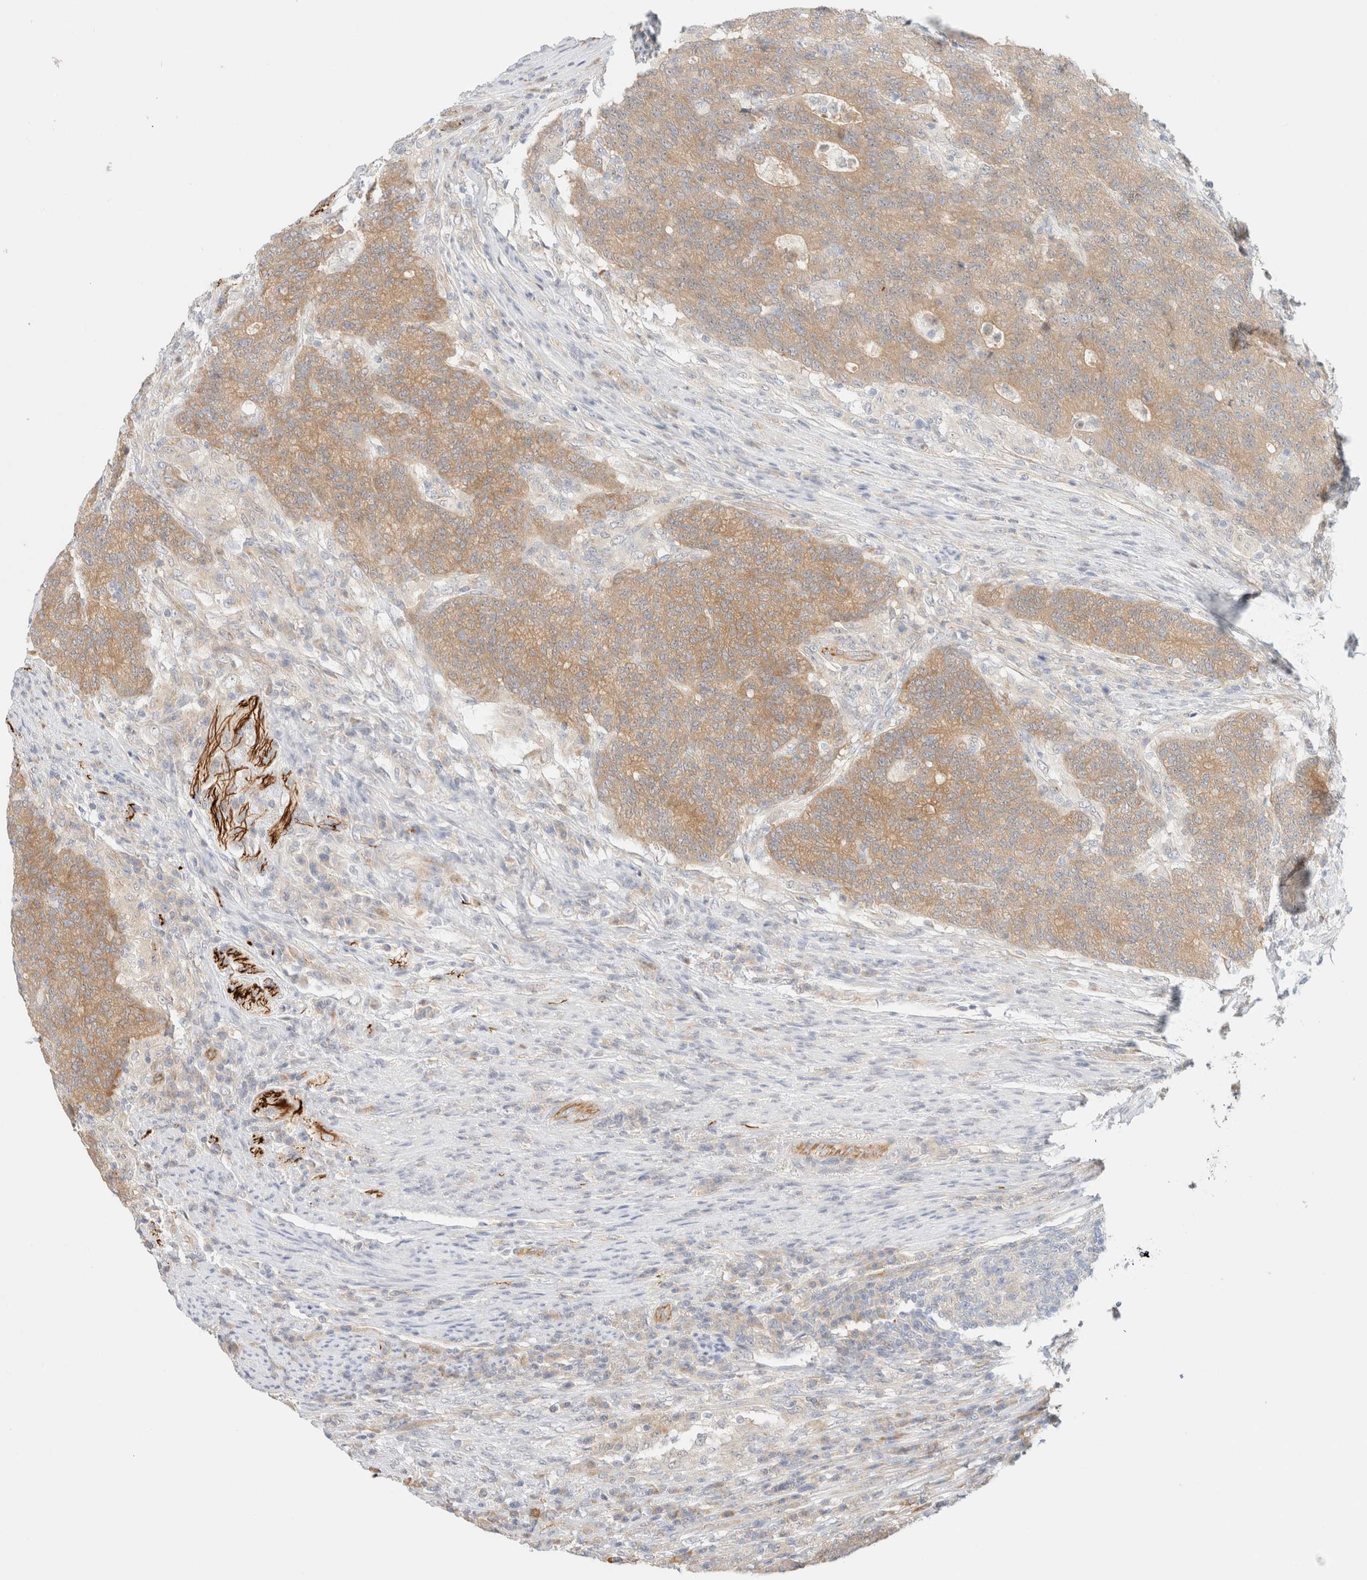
{"staining": {"intensity": "moderate", "quantity": ">75%", "location": "cytoplasmic/membranous"}, "tissue": "colorectal cancer", "cell_type": "Tumor cells", "image_type": "cancer", "snomed": [{"axis": "morphology", "description": "Normal tissue, NOS"}, {"axis": "morphology", "description": "Adenocarcinoma, NOS"}, {"axis": "topography", "description": "Colon"}], "caption": "Brown immunohistochemical staining in human colorectal cancer reveals moderate cytoplasmic/membranous positivity in approximately >75% of tumor cells.", "gene": "UNC13B", "patient": {"sex": "female", "age": 75}}